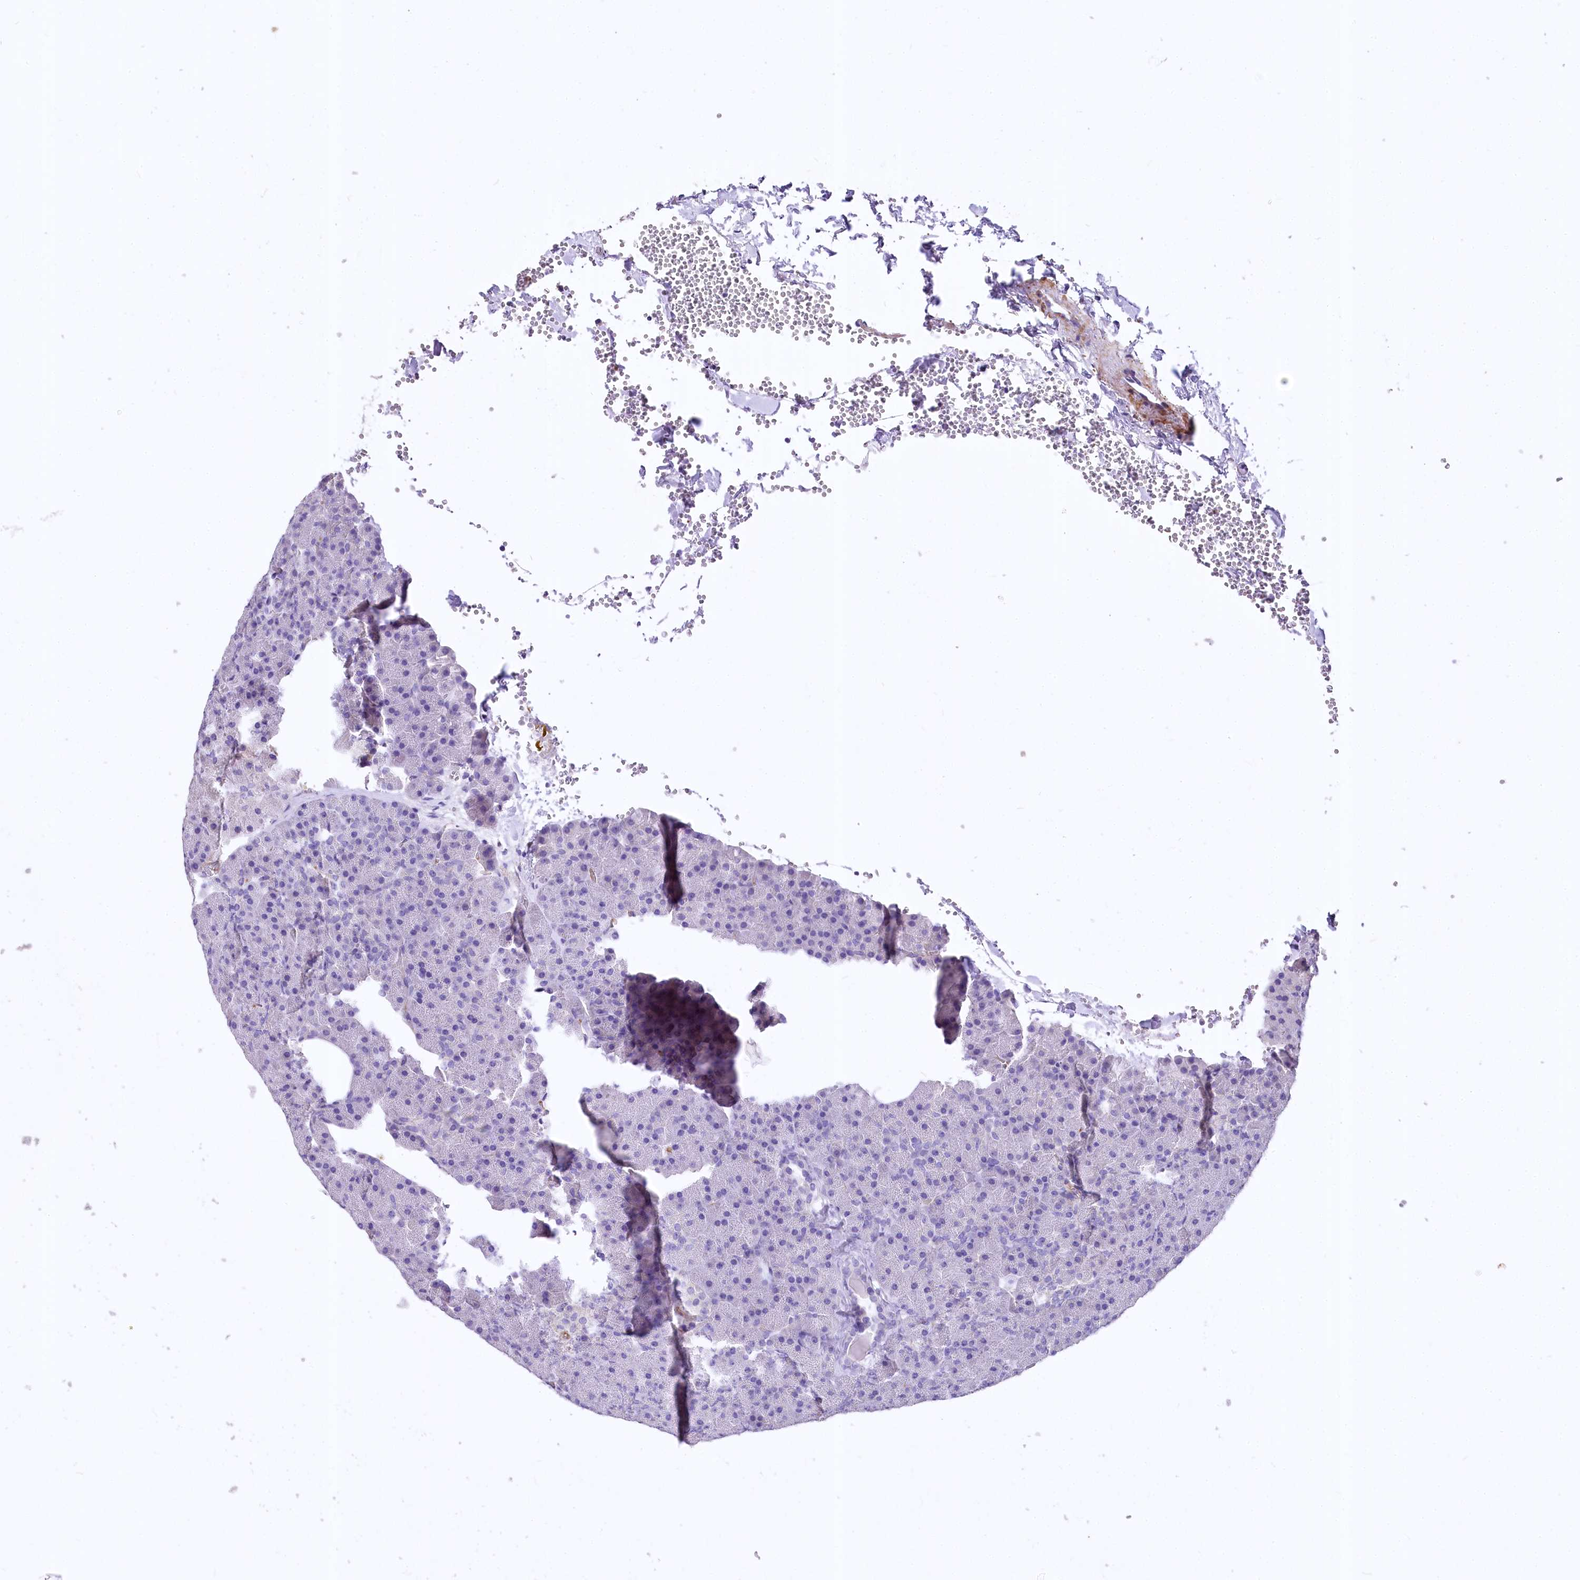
{"staining": {"intensity": "negative", "quantity": "none", "location": "none"}, "tissue": "pancreas", "cell_type": "Exocrine glandular cells", "image_type": "normal", "snomed": [{"axis": "morphology", "description": "Normal tissue, NOS"}, {"axis": "morphology", "description": "Carcinoid, malignant, NOS"}, {"axis": "topography", "description": "Pancreas"}], "caption": "The immunohistochemistry (IHC) photomicrograph has no significant expression in exocrine glandular cells of pancreas. Brightfield microscopy of immunohistochemistry stained with DAB (3,3'-diaminobenzidine) (brown) and hematoxylin (blue), captured at high magnification.", "gene": "RDH16", "patient": {"sex": "female", "age": 35}}